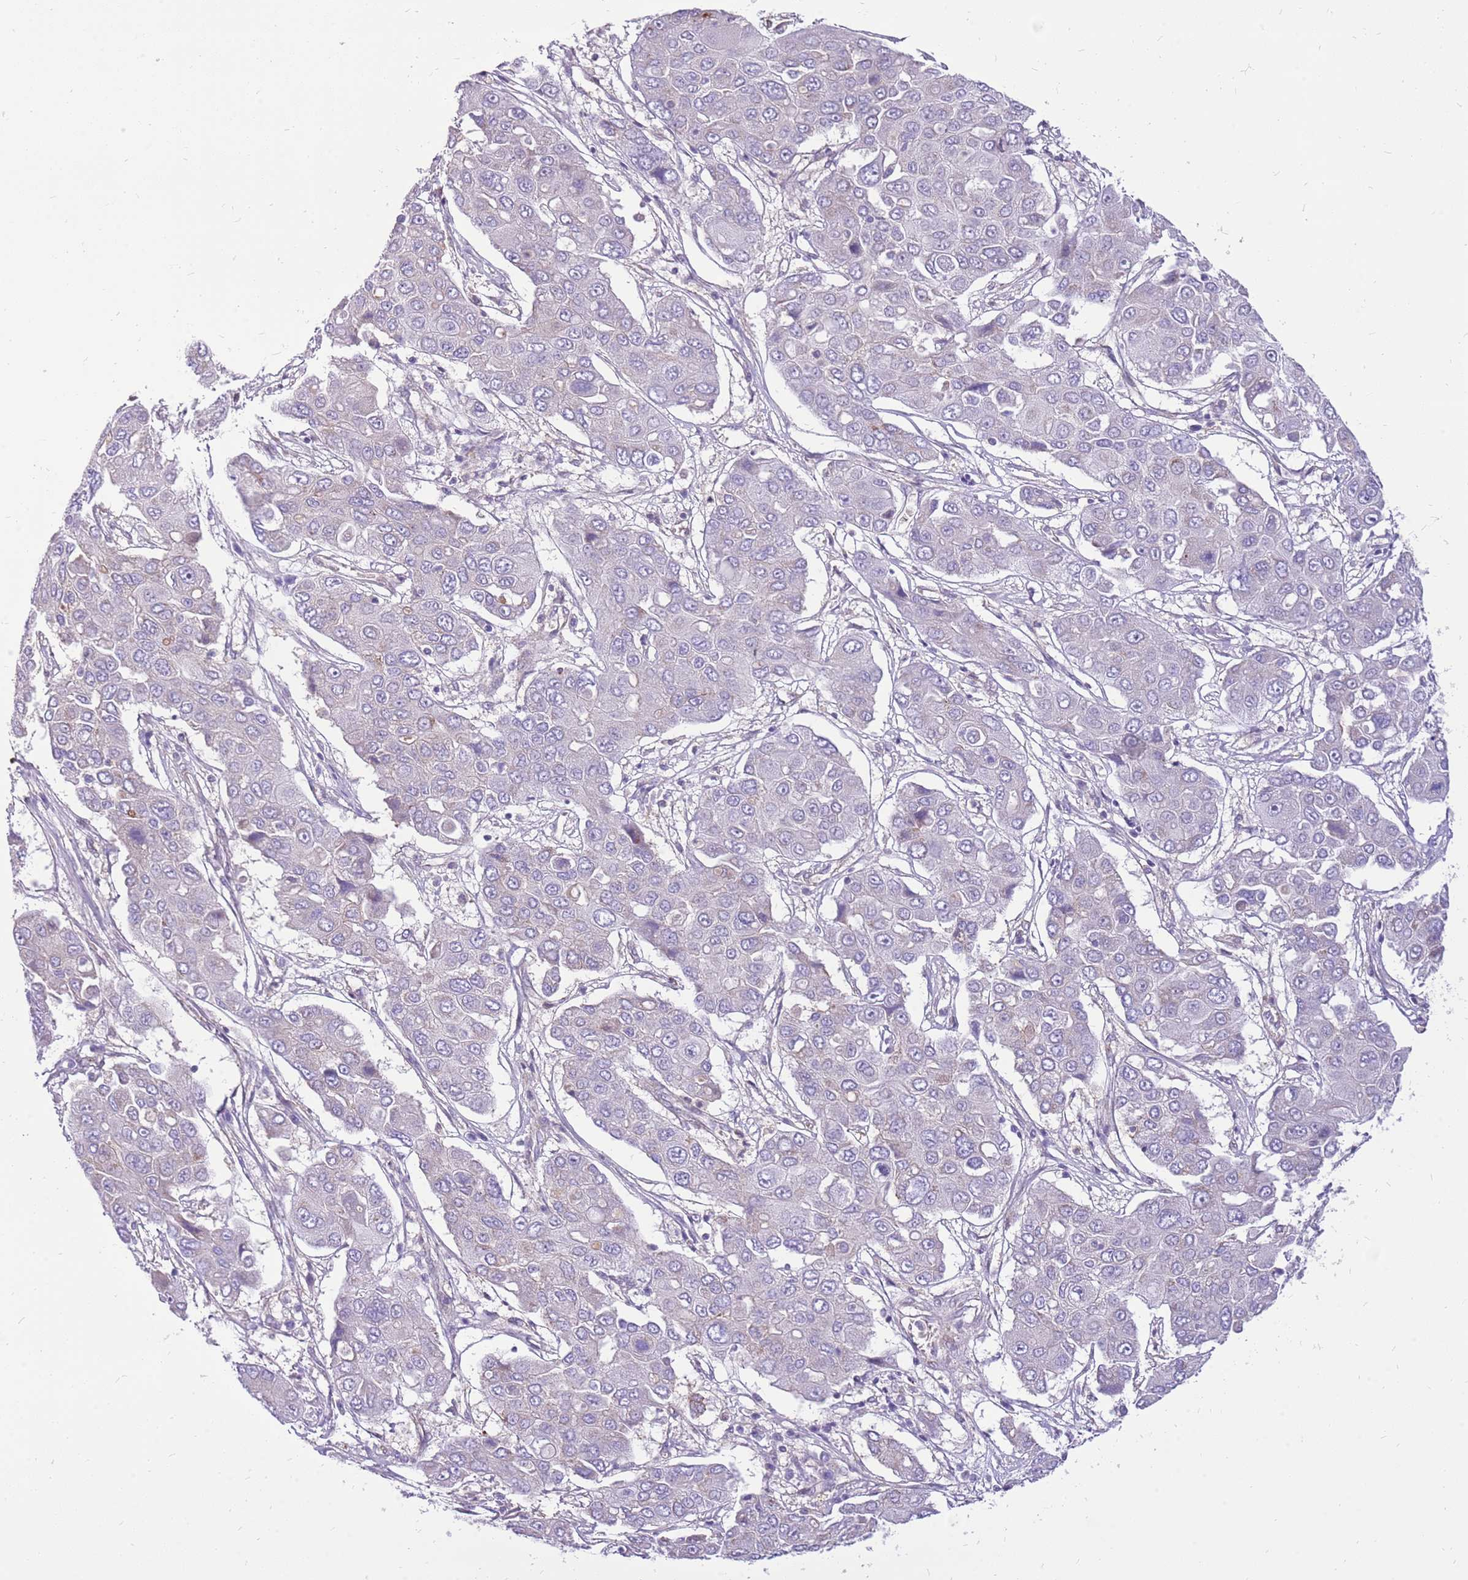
{"staining": {"intensity": "negative", "quantity": "none", "location": "none"}, "tissue": "liver cancer", "cell_type": "Tumor cells", "image_type": "cancer", "snomed": [{"axis": "morphology", "description": "Cholangiocarcinoma"}, {"axis": "topography", "description": "Liver"}], "caption": "IHC image of neoplastic tissue: human cholangiocarcinoma (liver) stained with DAB (3,3'-diaminobenzidine) shows no significant protein staining in tumor cells.", "gene": "WDR90", "patient": {"sex": "male", "age": 67}}